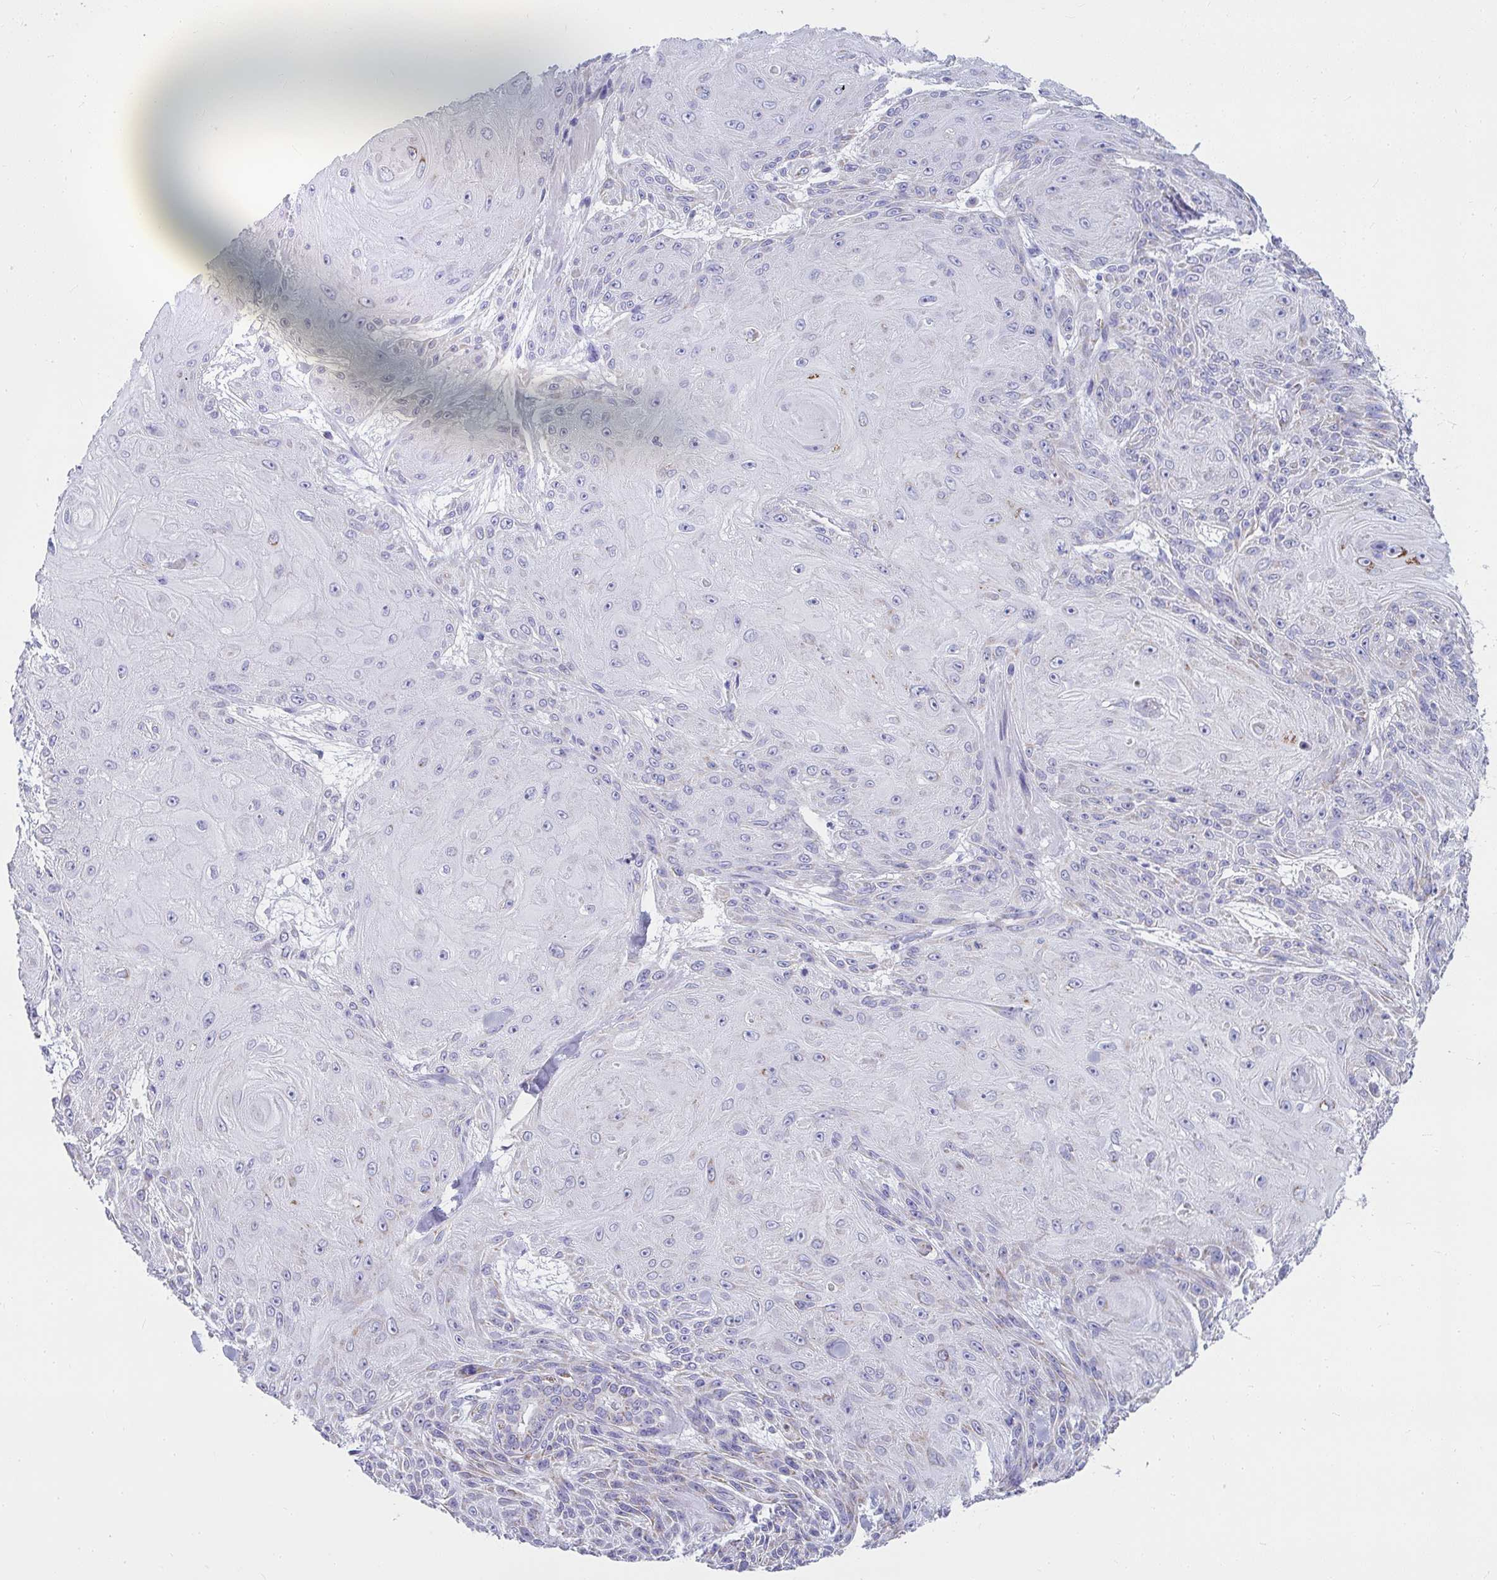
{"staining": {"intensity": "negative", "quantity": "none", "location": "none"}, "tissue": "skin cancer", "cell_type": "Tumor cells", "image_type": "cancer", "snomed": [{"axis": "morphology", "description": "Squamous cell carcinoma, NOS"}, {"axis": "topography", "description": "Skin"}], "caption": "This is an immunohistochemistry (IHC) histopathology image of human skin cancer. There is no expression in tumor cells.", "gene": "SLC6A1", "patient": {"sex": "male", "age": 88}}